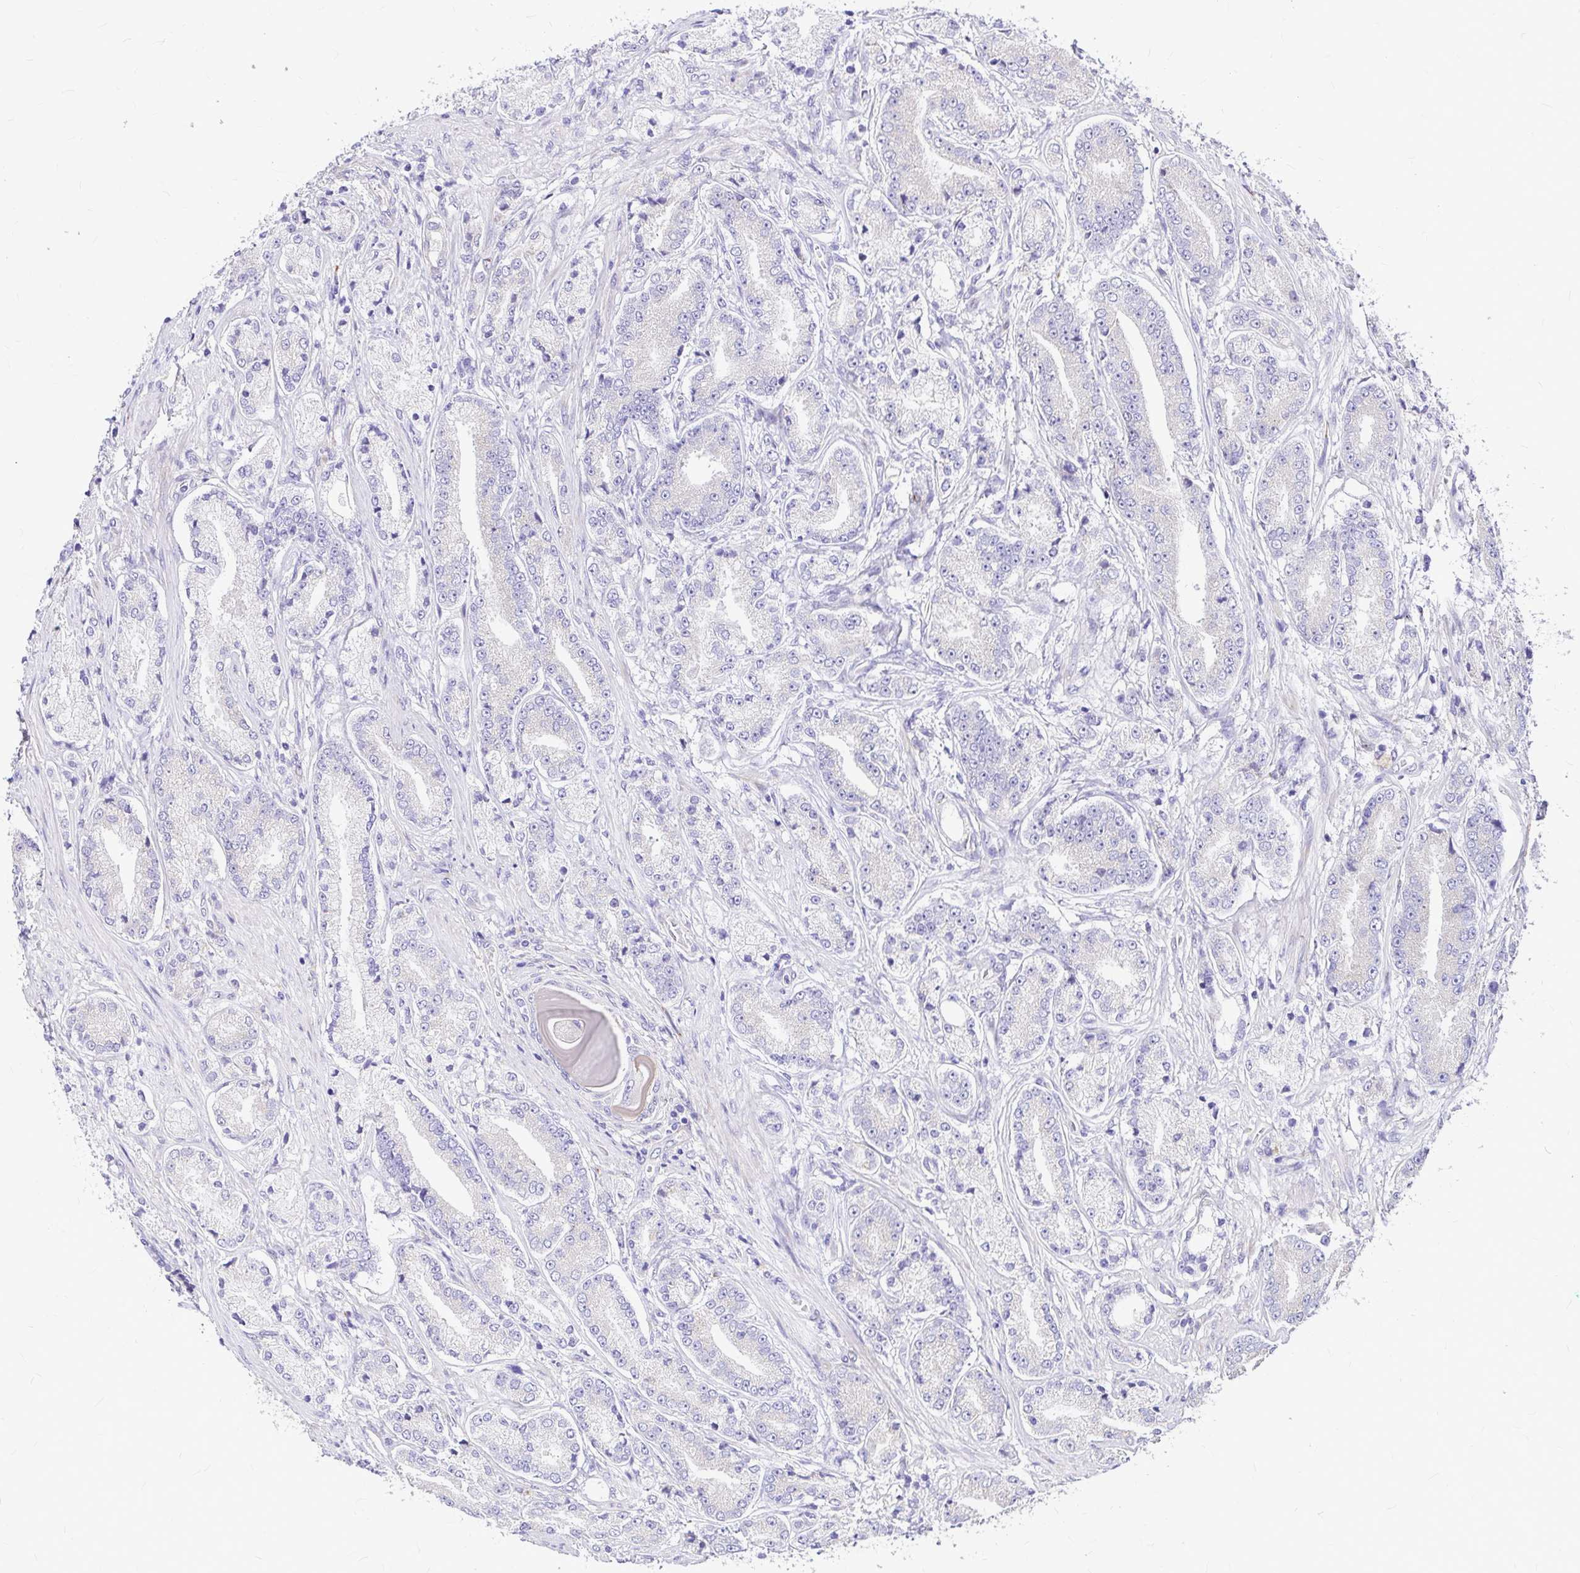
{"staining": {"intensity": "negative", "quantity": "none", "location": "none"}, "tissue": "prostate cancer", "cell_type": "Tumor cells", "image_type": "cancer", "snomed": [{"axis": "morphology", "description": "Adenocarcinoma, High grade"}, {"axis": "topography", "description": "Prostate and seminal vesicle, NOS"}], "caption": "Immunohistochemical staining of prostate adenocarcinoma (high-grade) exhibits no significant staining in tumor cells.", "gene": "GABBR2", "patient": {"sex": "male", "age": 61}}